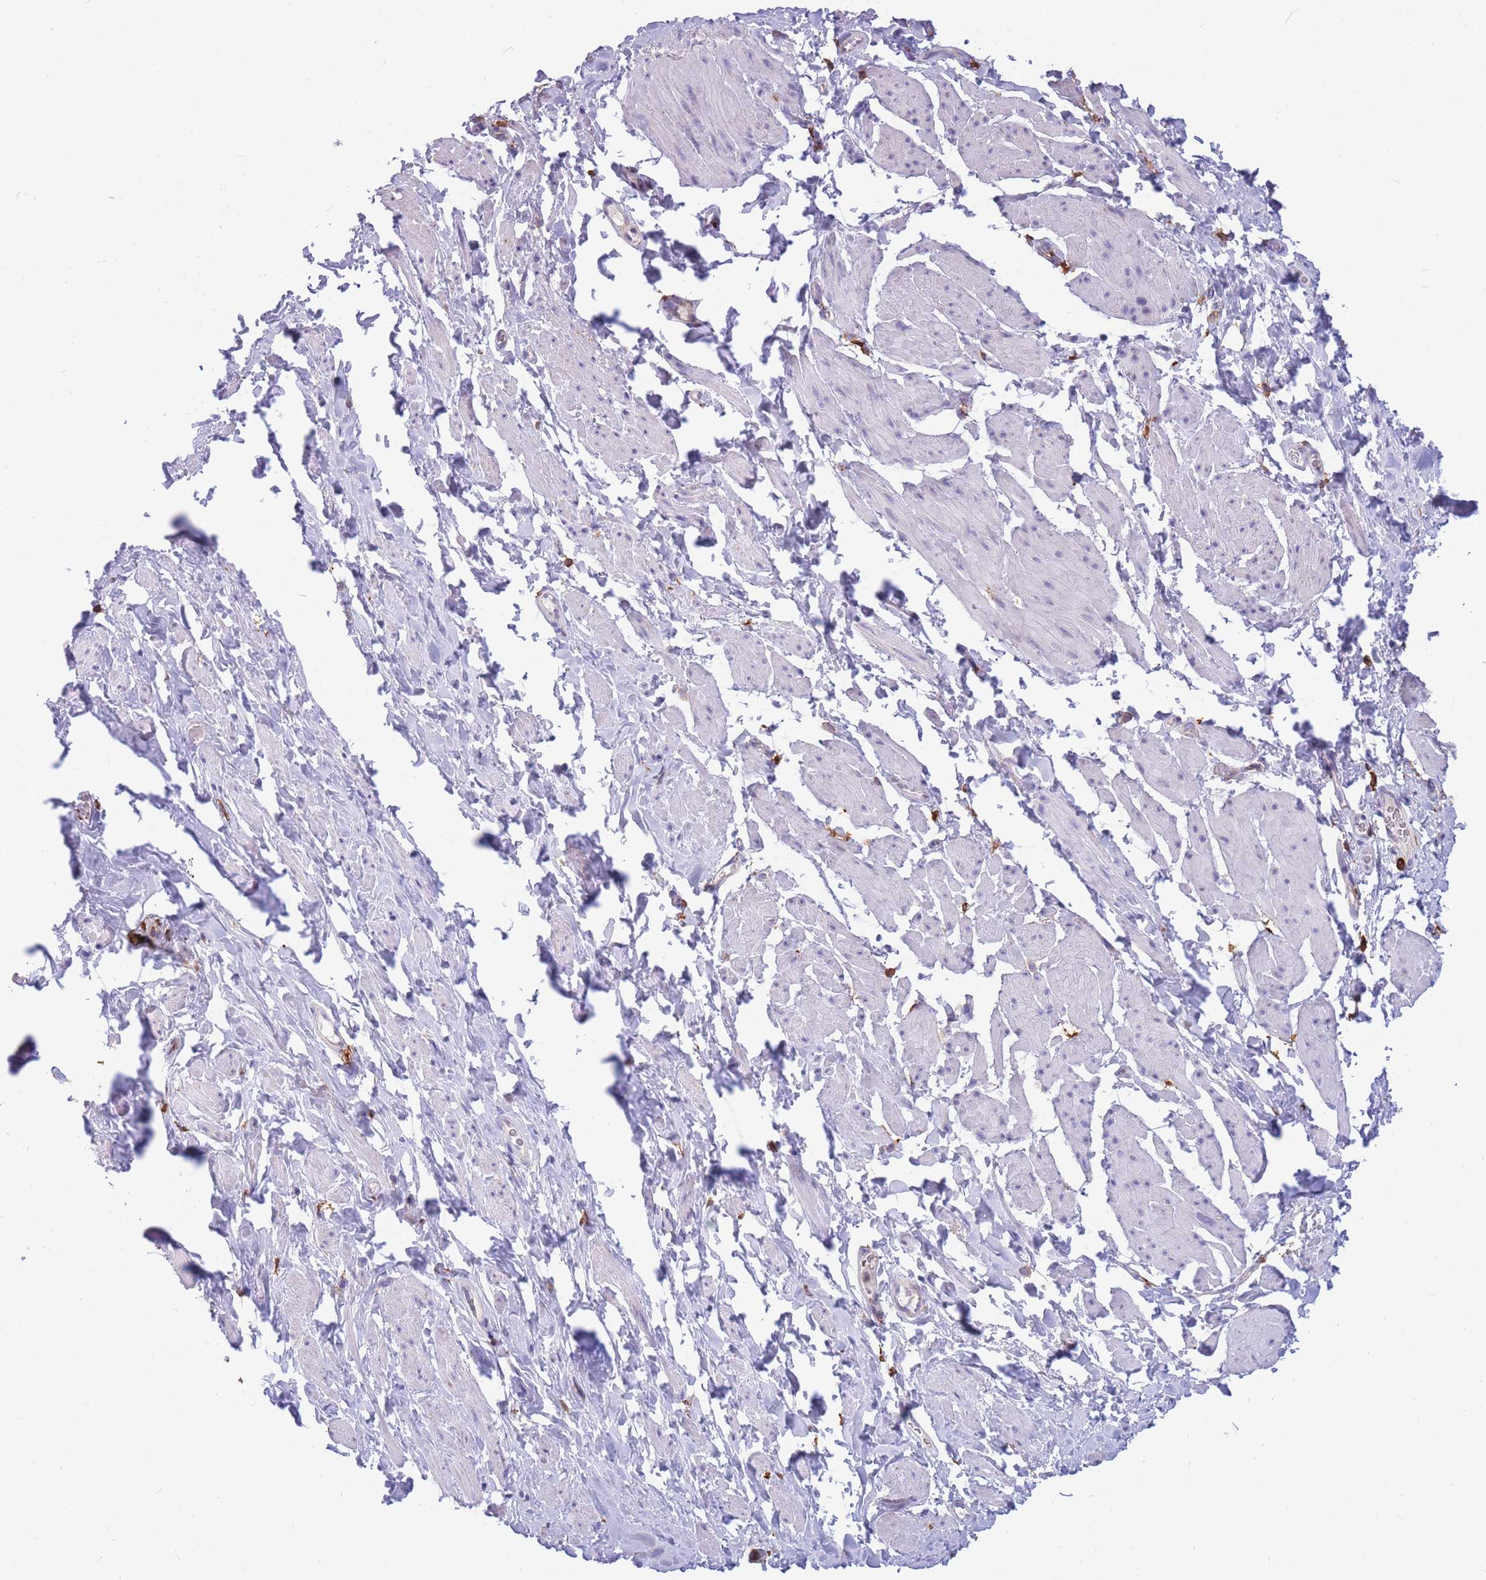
{"staining": {"intensity": "negative", "quantity": "none", "location": "none"}, "tissue": "smooth muscle", "cell_type": "Smooth muscle cells", "image_type": "normal", "snomed": [{"axis": "morphology", "description": "Normal tissue, NOS"}, {"axis": "topography", "description": "Smooth muscle"}, {"axis": "topography", "description": "Peripheral nerve tissue"}], "caption": "Smooth muscle cells are negative for protein expression in benign human smooth muscle. (DAB (3,3'-diaminobenzidine) IHC, high magnification).", "gene": "MRPL54", "patient": {"sex": "male", "age": 69}}